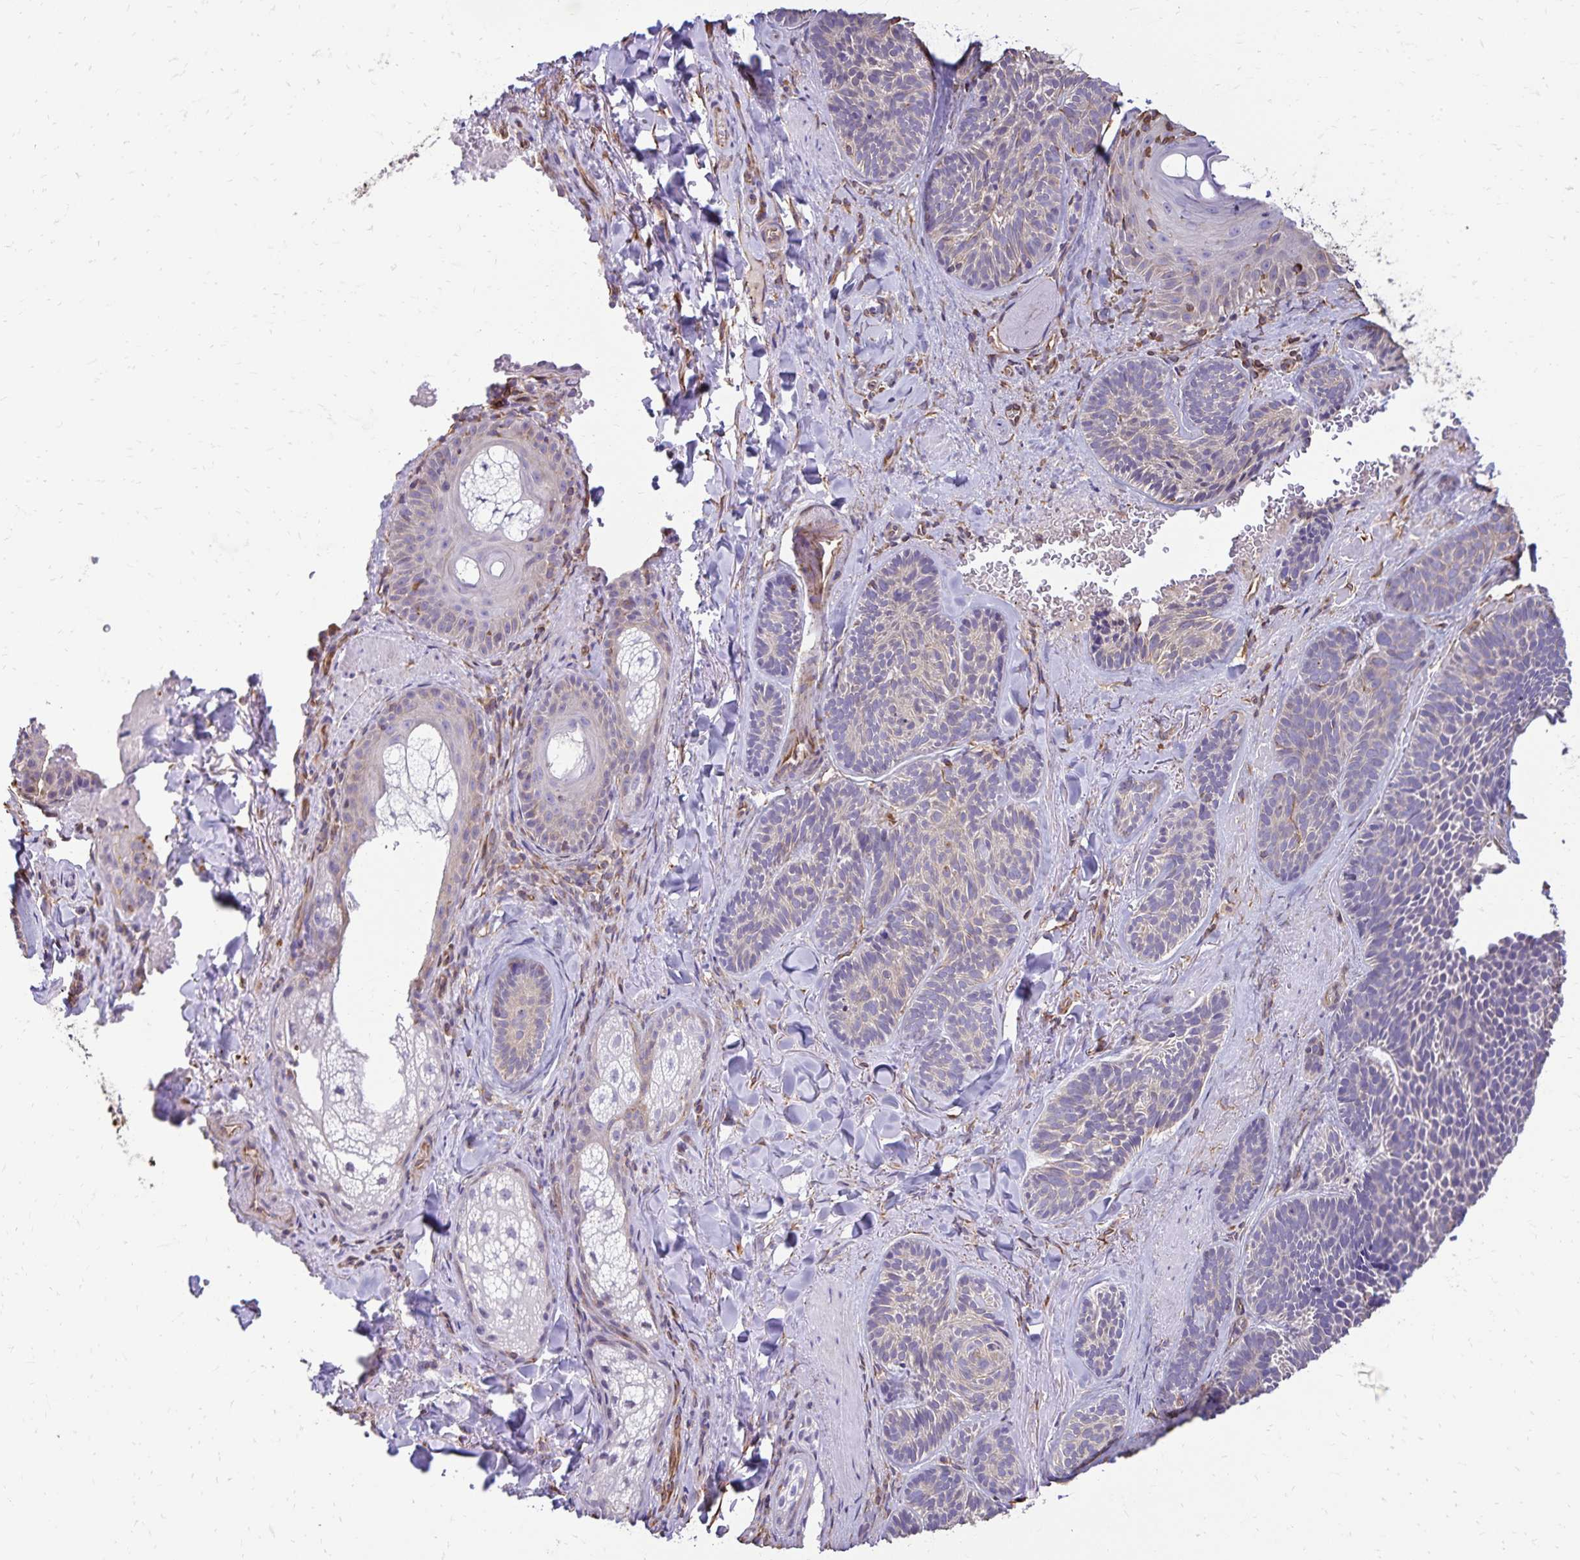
{"staining": {"intensity": "negative", "quantity": "none", "location": "none"}, "tissue": "skin cancer", "cell_type": "Tumor cells", "image_type": "cancer", "snomed": [{"axis": "morphology", "description": "Basal cell carcinoma"}, {"axis": "topography", "description": "Skin"}], "caption": "The IHC image has no significant expression in tumor cells of skin cancer tissue.", "gene": "TRPV6", "patient": {"sex": "male", "age": 81}}